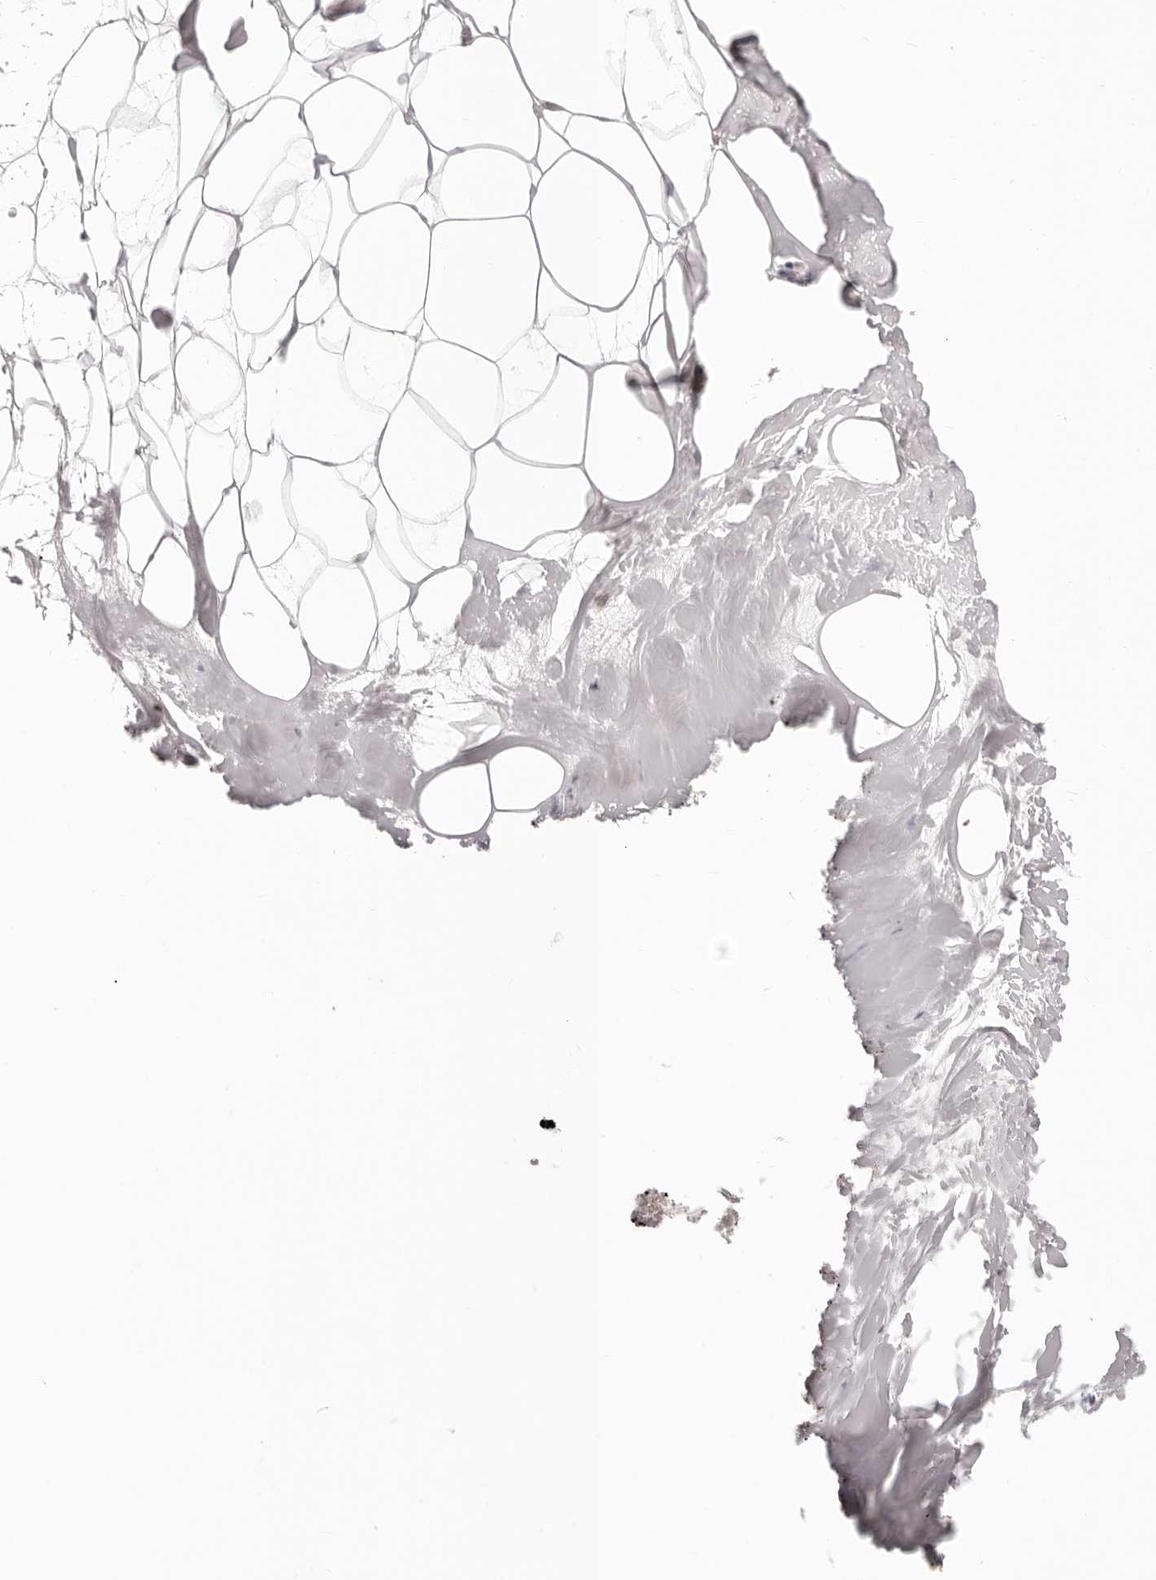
{"staining": {"intensity": "moderate", "quantity": "<25%", "location": "cytoplasmic/membranous"}, "tissue": "adipose tissue", "cell_type": "Adipocytes", "image_type": "normal", "snomed": [{"axis": "morphology", "description": "Normal tissue, NOS"}, {"axis": "morphology", "description": "Fibrosis, NOS"}, {"axis": "topography", "description": "Breast"}, {"axis": "topography", "description": "Adipose tissue"}], "caption": "Human adipose tissue stained for a protein (brown) displays moderate cytoplasmic/membranous positive expression in approximately <25% of adipocytes.", "gene": "FABP1", "patient": {"sex": "female", "age": 39}}